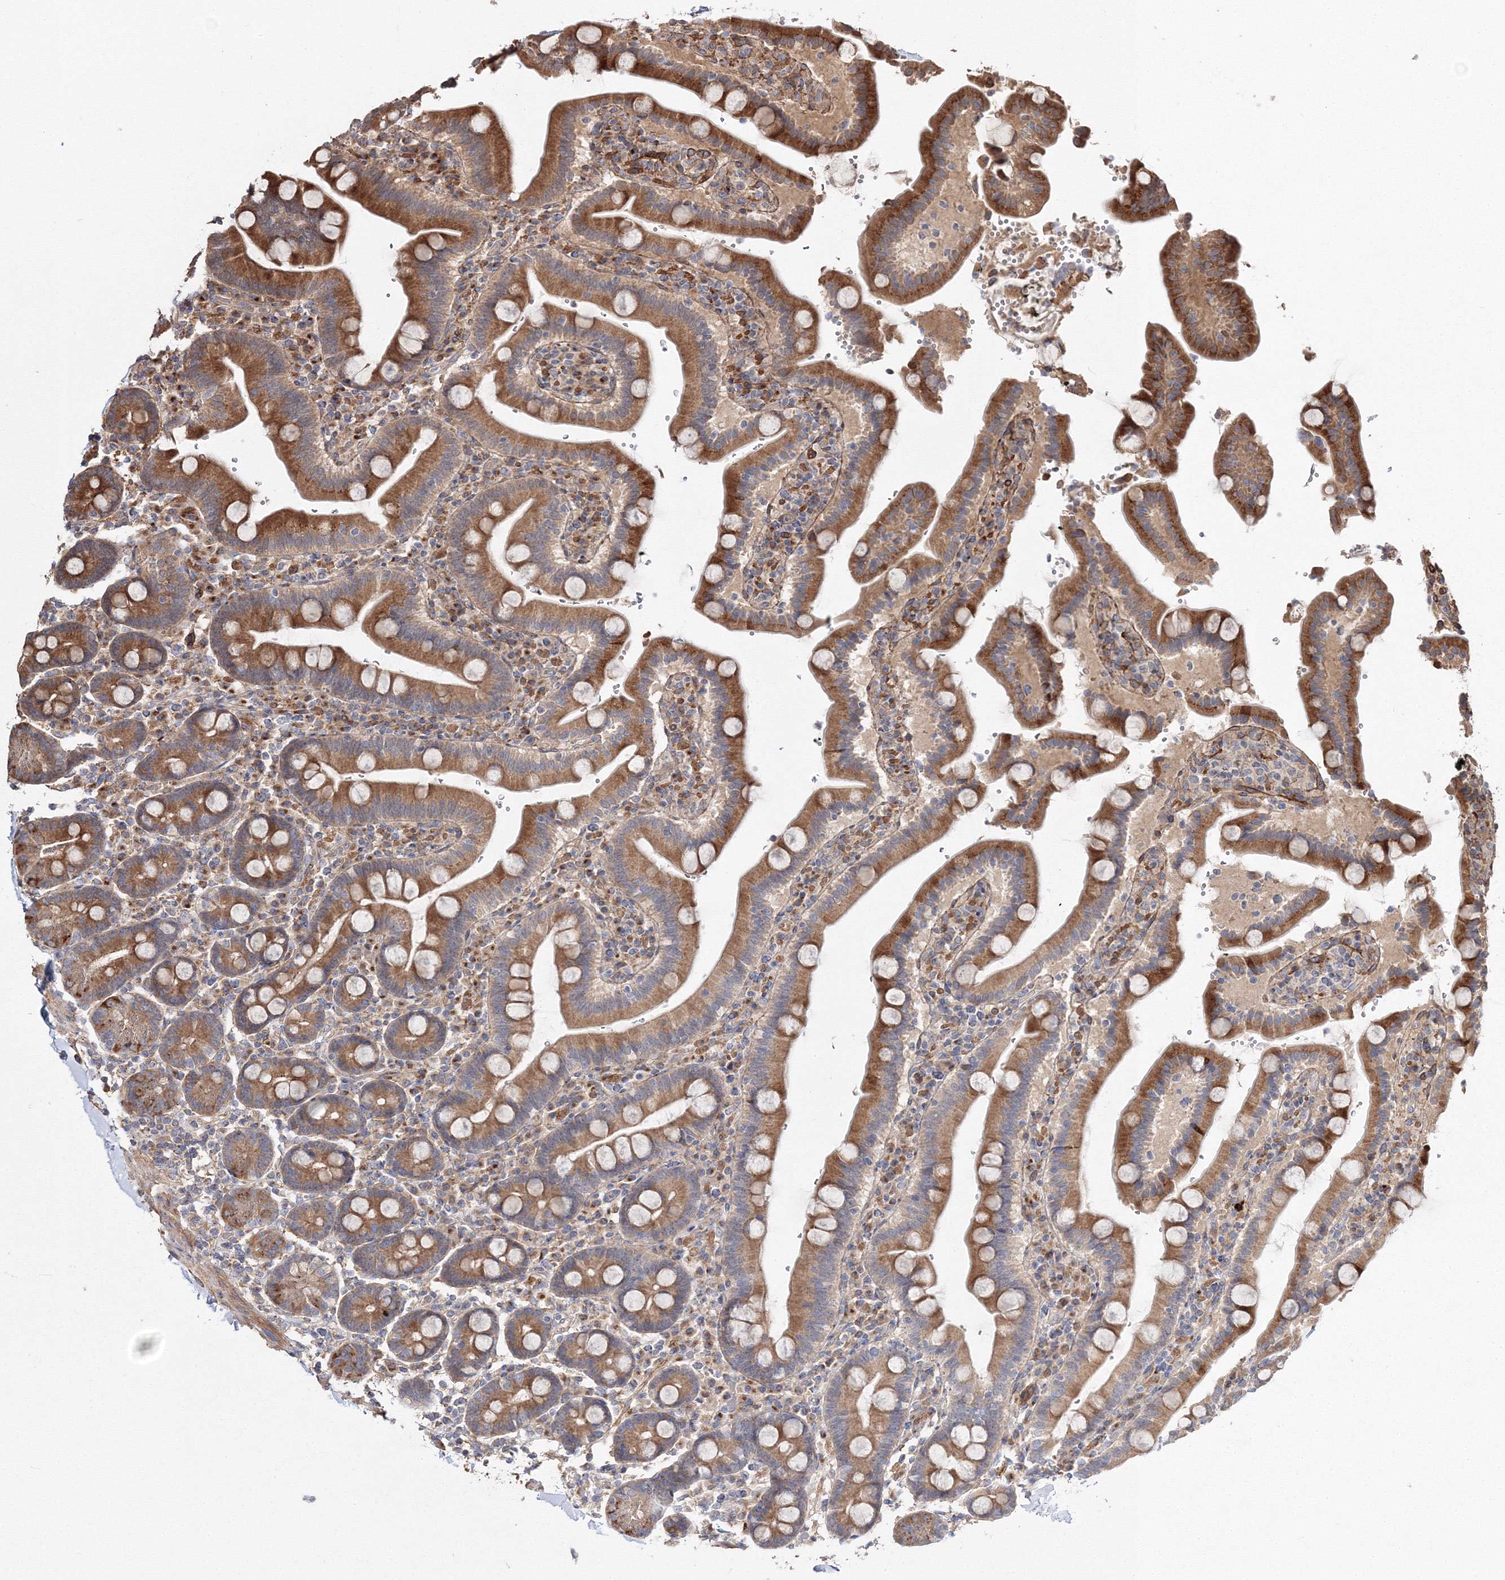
{"staining": {"intensity": "moderate", "quantity": ">75%", "location": "cytoplasmic/membranous"}, "tissue": "duodenum", "cell_type": "Glandular cells", "image_type": "normal", "snomed": [{"axis": "morphology", "description": "Normal tissue, NOS"}, {"axis": "topography", "description": "Small intestine, NOS"}], "caption": "Immunohistochemical staining of benign human duodenum reveals >75% levels of moderate cytoplasmic/membranous protein staining in approximately >75% of glandular cells. (DAB (3,3'-diaminobenzidine) IHC with brightfield microscopy, high magnification).", "gene": "DDO", "patient": {"sex": "female", "age": 71}}